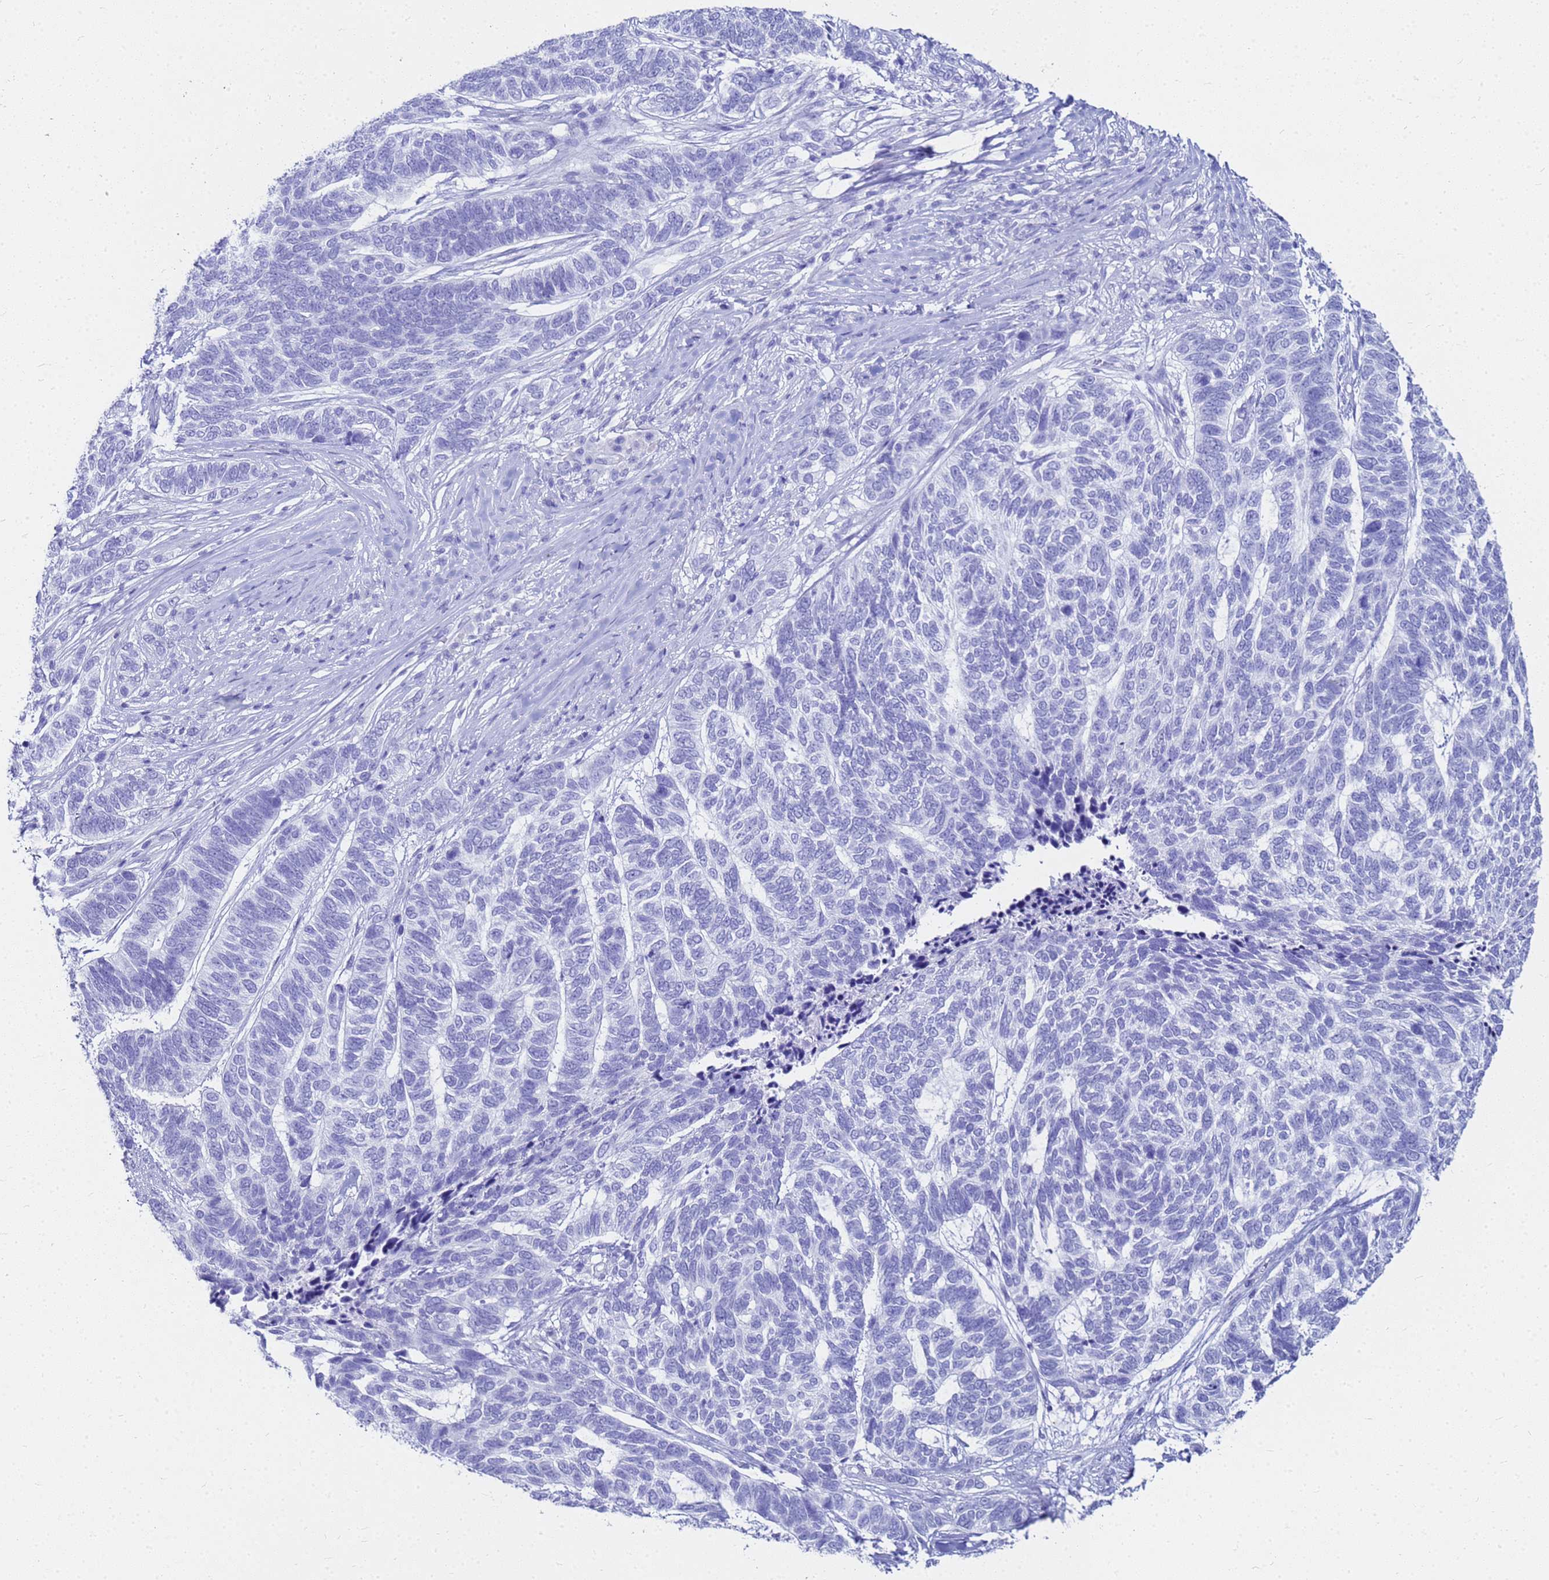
{"staining": {"intensity": "negative", "quantity": "none", "location": "none"}, "tissue": "skin cancer", "cell_type": "Tumor cells", "image_type": "cancer", "snomed": [{"axis": "morphology", "description": "Basal cell carcinoma"}, {"axis": "topography", "description": "Skin"}], "caption": "Micrograph shows no protein positivity in tumor cells of skin basal cell carcinoma tissue. (Stains: DAB (3,3'-diaminobenzidine) immunohistochemistry with hematoxylin counter stain, Microscopy: brightfield microscopy at high magnification).", "gene": "CKB", "patient": {"sex": "female", "age": 65}}